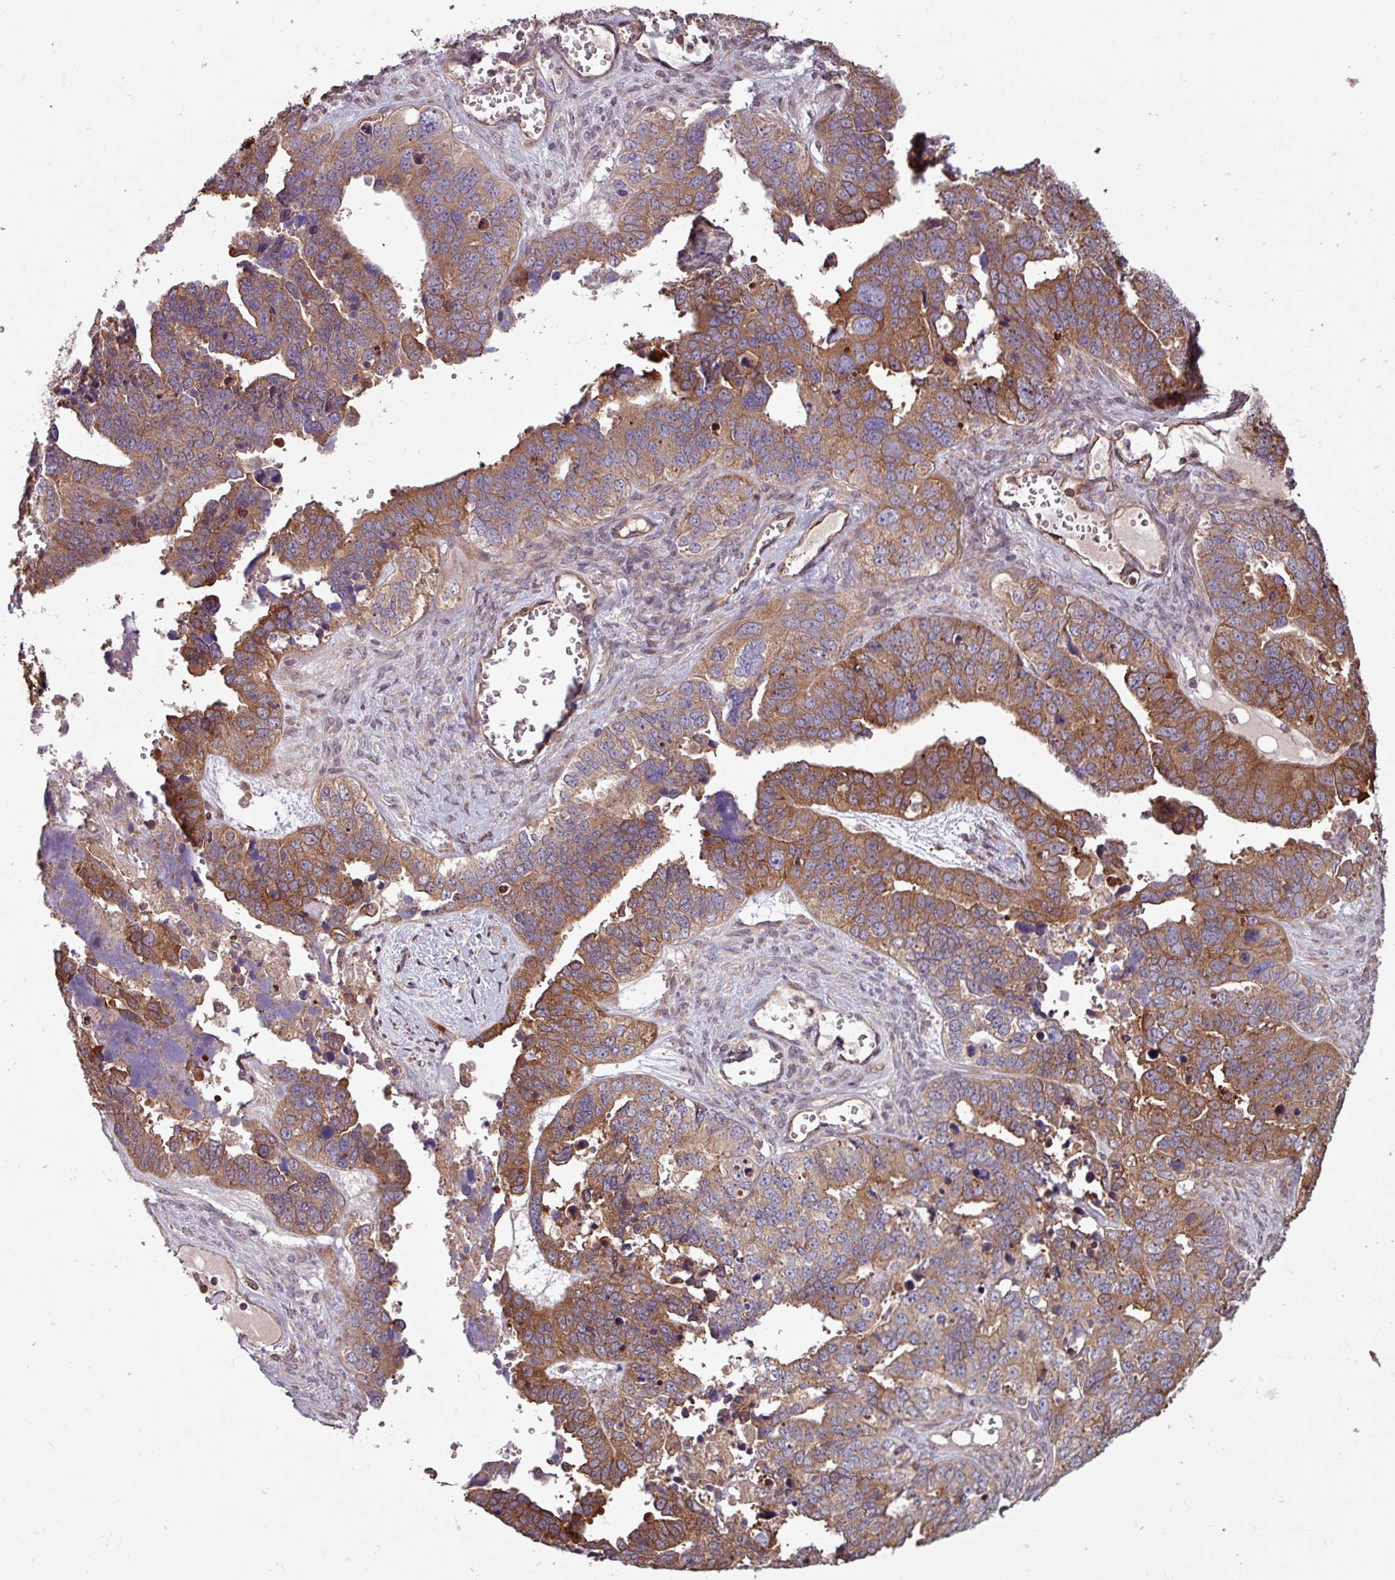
{"staining": {"intensity": "moderate", "quantity": ">75%", "location": "cytoplasmic/membranous"}, "tissue": "ovarian cancer", "cell_type": "Tumor cells", "image_type": "cancer", "snomed": [{"axis": "morphology", "description": "Cystadenocarcinoma, serous, NOS"}, {"axis": "topography", "description": "Ovary"}], "caption": "Protein expression analysis of human ovarian cancer (serous cystadenocarcinoma) reveals moderate cytoplasmic/membranous staining in approximately >75% of tumor cells.", "gene": "PDPR", "patient": {"sex": "female", "age": 76}}